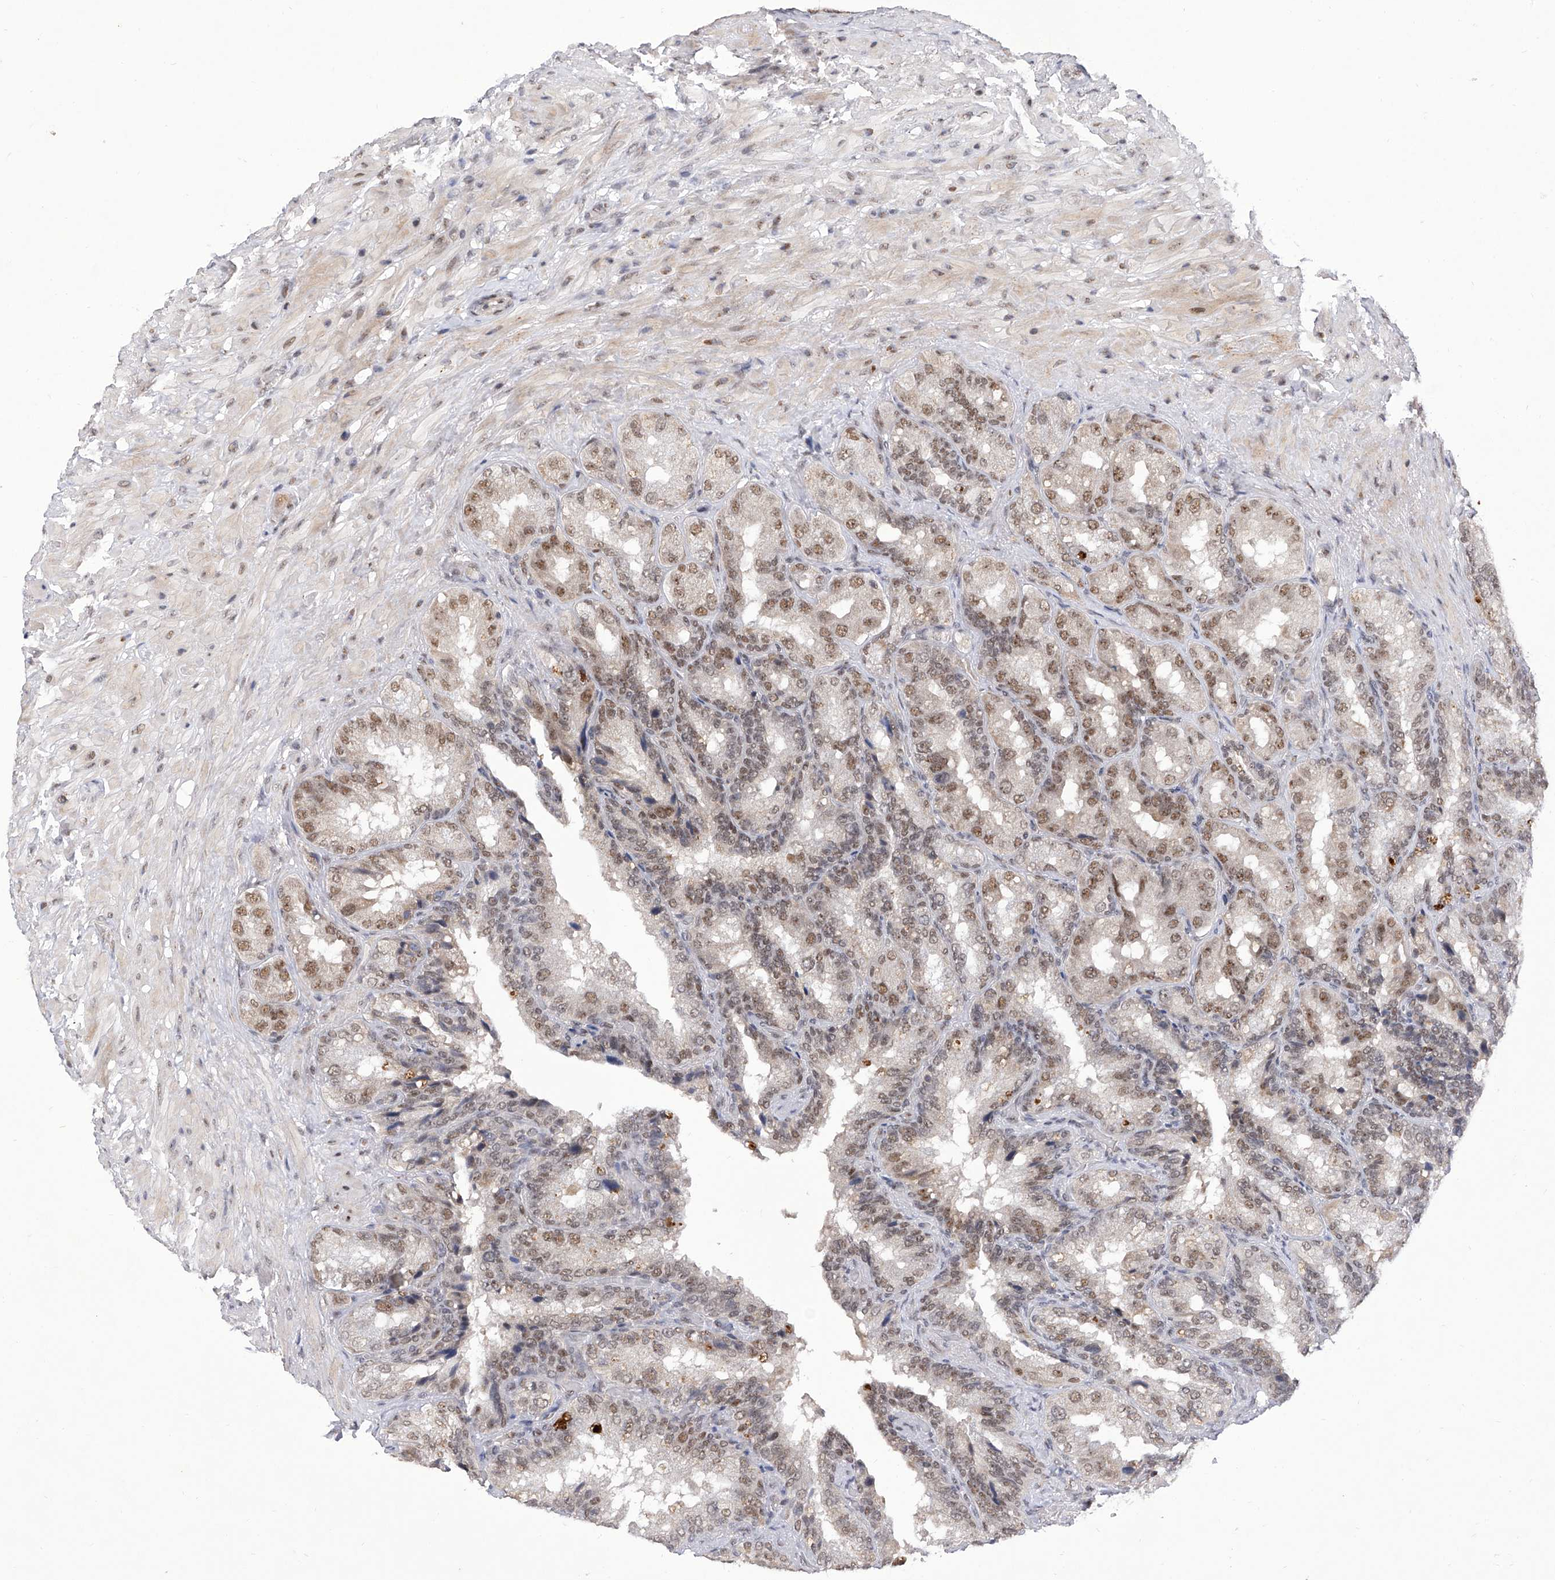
{"staining": {"intensity": "moderate", "quantity": ">75%", "location": "nuclear"}, "tissue": "seminal vesicle", "cell_type": "Glandular cells", "image_type": "normal", "snomed": [{"axis": "morphology", "description": "Normal tissue, NOS"}, {"axis": "topography", "description": "Seminal veicle"}, {"axis": "topography", "description": "Peripheral nerve tissue"}], "caption": "The image displays immunohistochemical staining of benign seminal vesicle. There is moderate nuclear expression is identified in approximately >75% of glandular cells. (Stains: DAB in brown, nuclei in blue, Microscopy: brightfield microscopy at high magnification).", "gene": "RAD54L", "patient": {"sex": "male", "age": 63}}